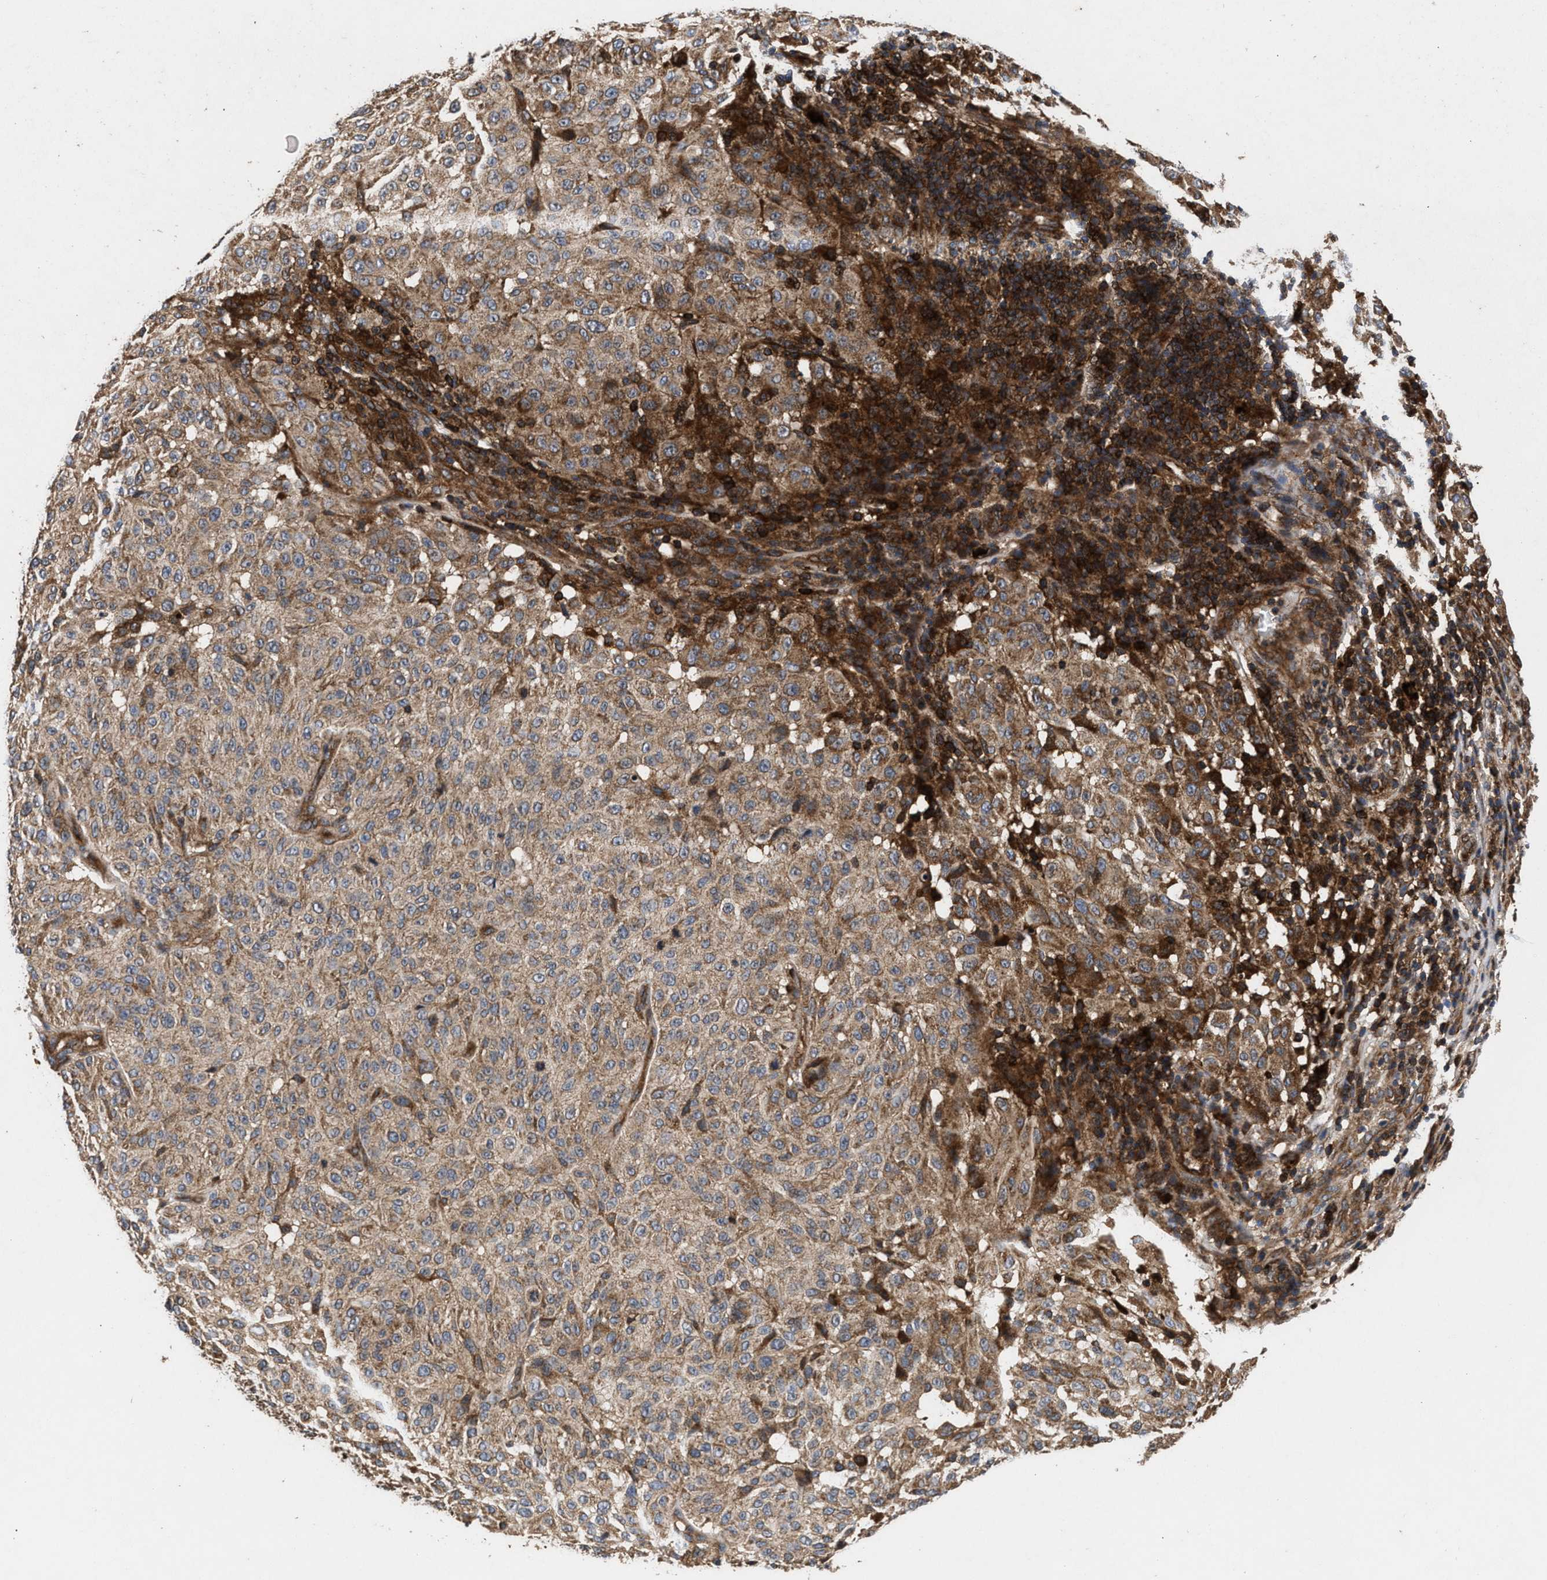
{"staining": {"intensity": "weak", "quantity": ">75%", "location": "cytoplasmic/membranous"}, "tissue": "melanoma", "cell_type": "Tumor cells", "image_type": "cancer", "snomed": [{"axis": "morphology", "description": "Malignant melanoma, NOS"}, {"axis": "topography", "description": "Skin"}], "caption": "Protein staining of malignant melanoma tissue reveals weak cytoplasmic/membranous expression in approximately >75% of tumor cells. The protein is shown in brown color, while the nuclei are stained blue.", "gene": "NFKB2", "patient": {"sex": "female", "age": 46}}